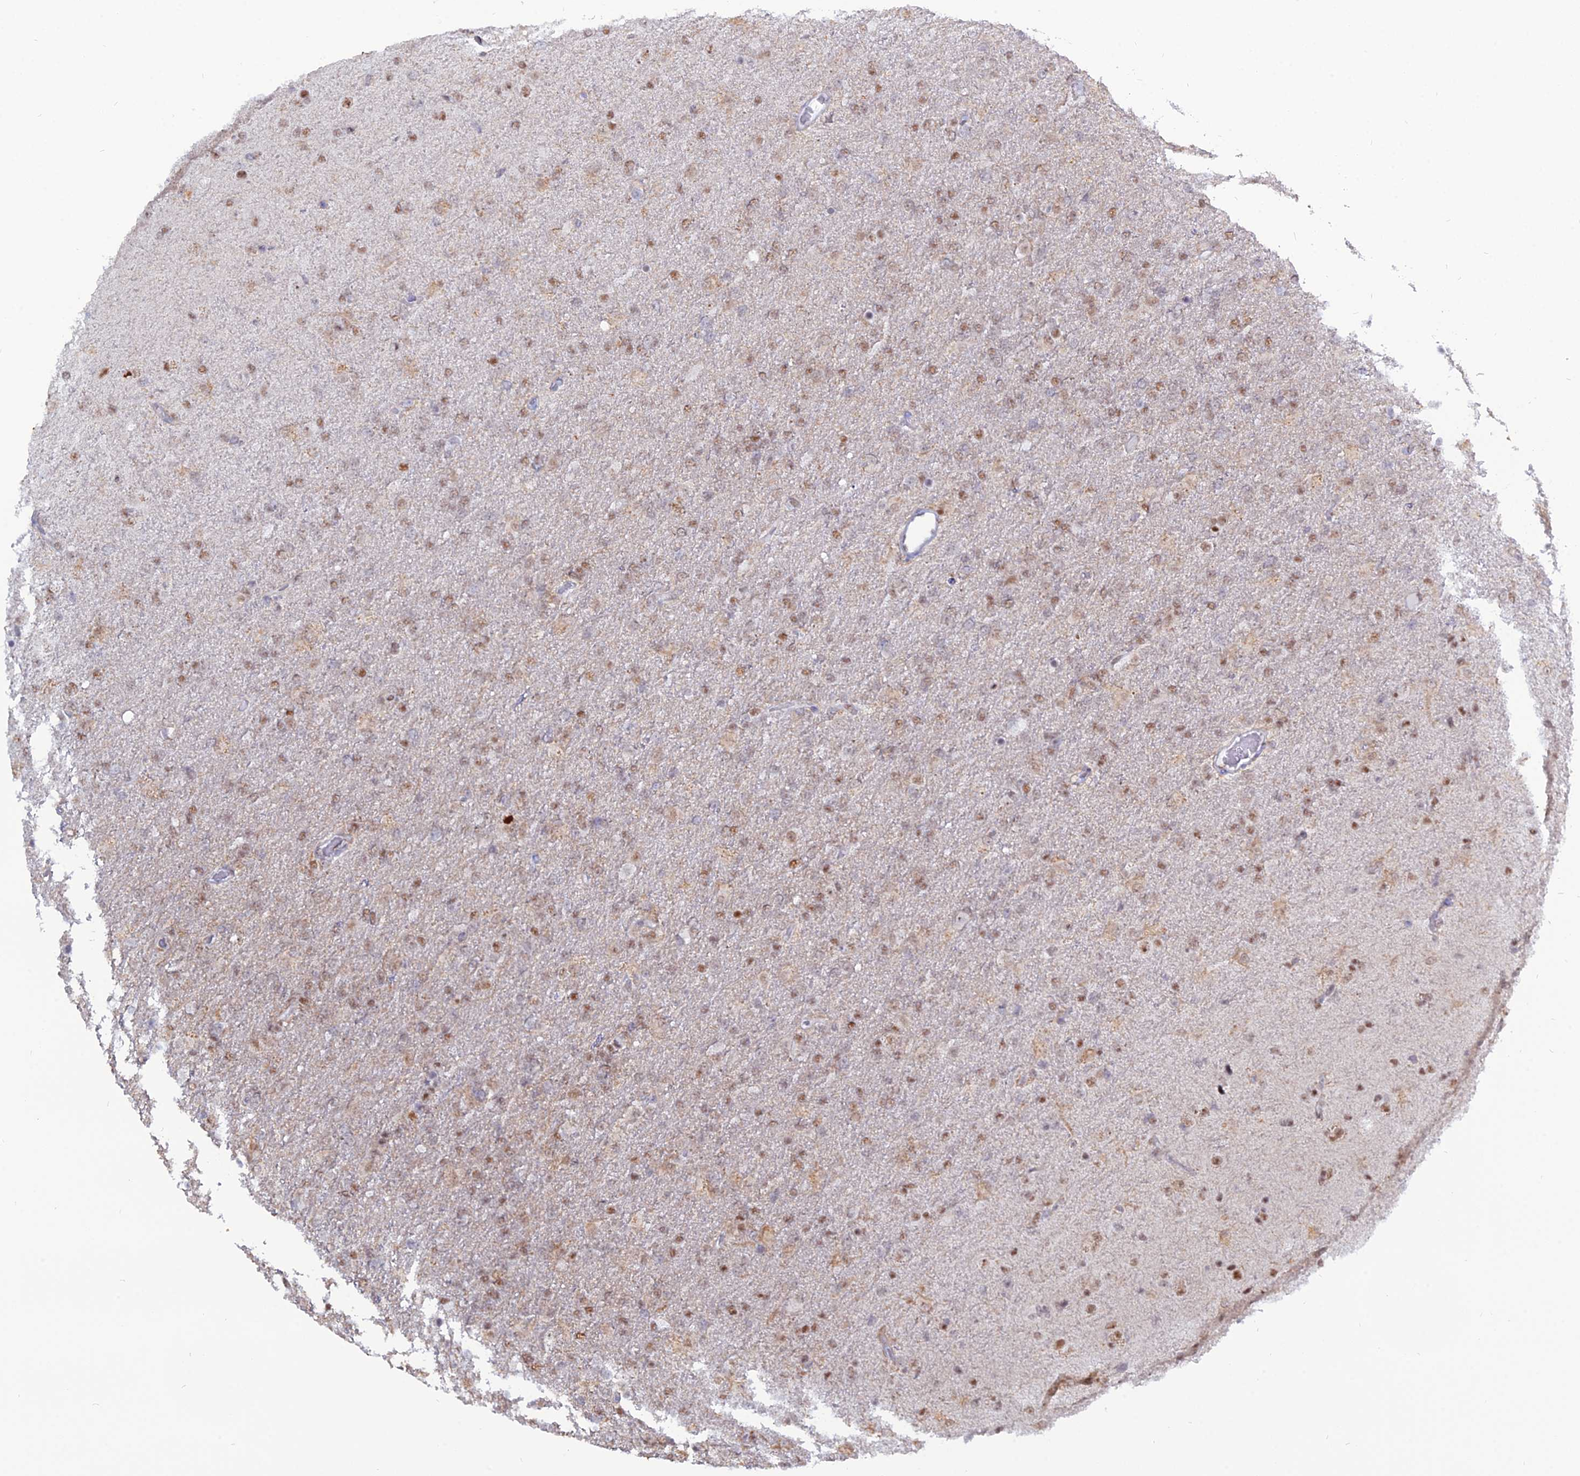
{"staining": {"intensity": "moderate", "quantity": "25%-75%", "location": "nuclear"}, "tissue": "glioma", "cell_type": "Tumor cells", "image_type": "cancer", "snomed": [{"axis": "morphology", "description": "Glioma, malignant, Low grade"}, {"axis": "topography", "description": "Brain"}], "caption": "Approximately 25%-75% of tumor cells in glioma show moderate nuclear protein expression as visualized by brown immunohistochemical staining.", "gene": "NOL4L", "patient": {"sex": "male", "age": 65}}